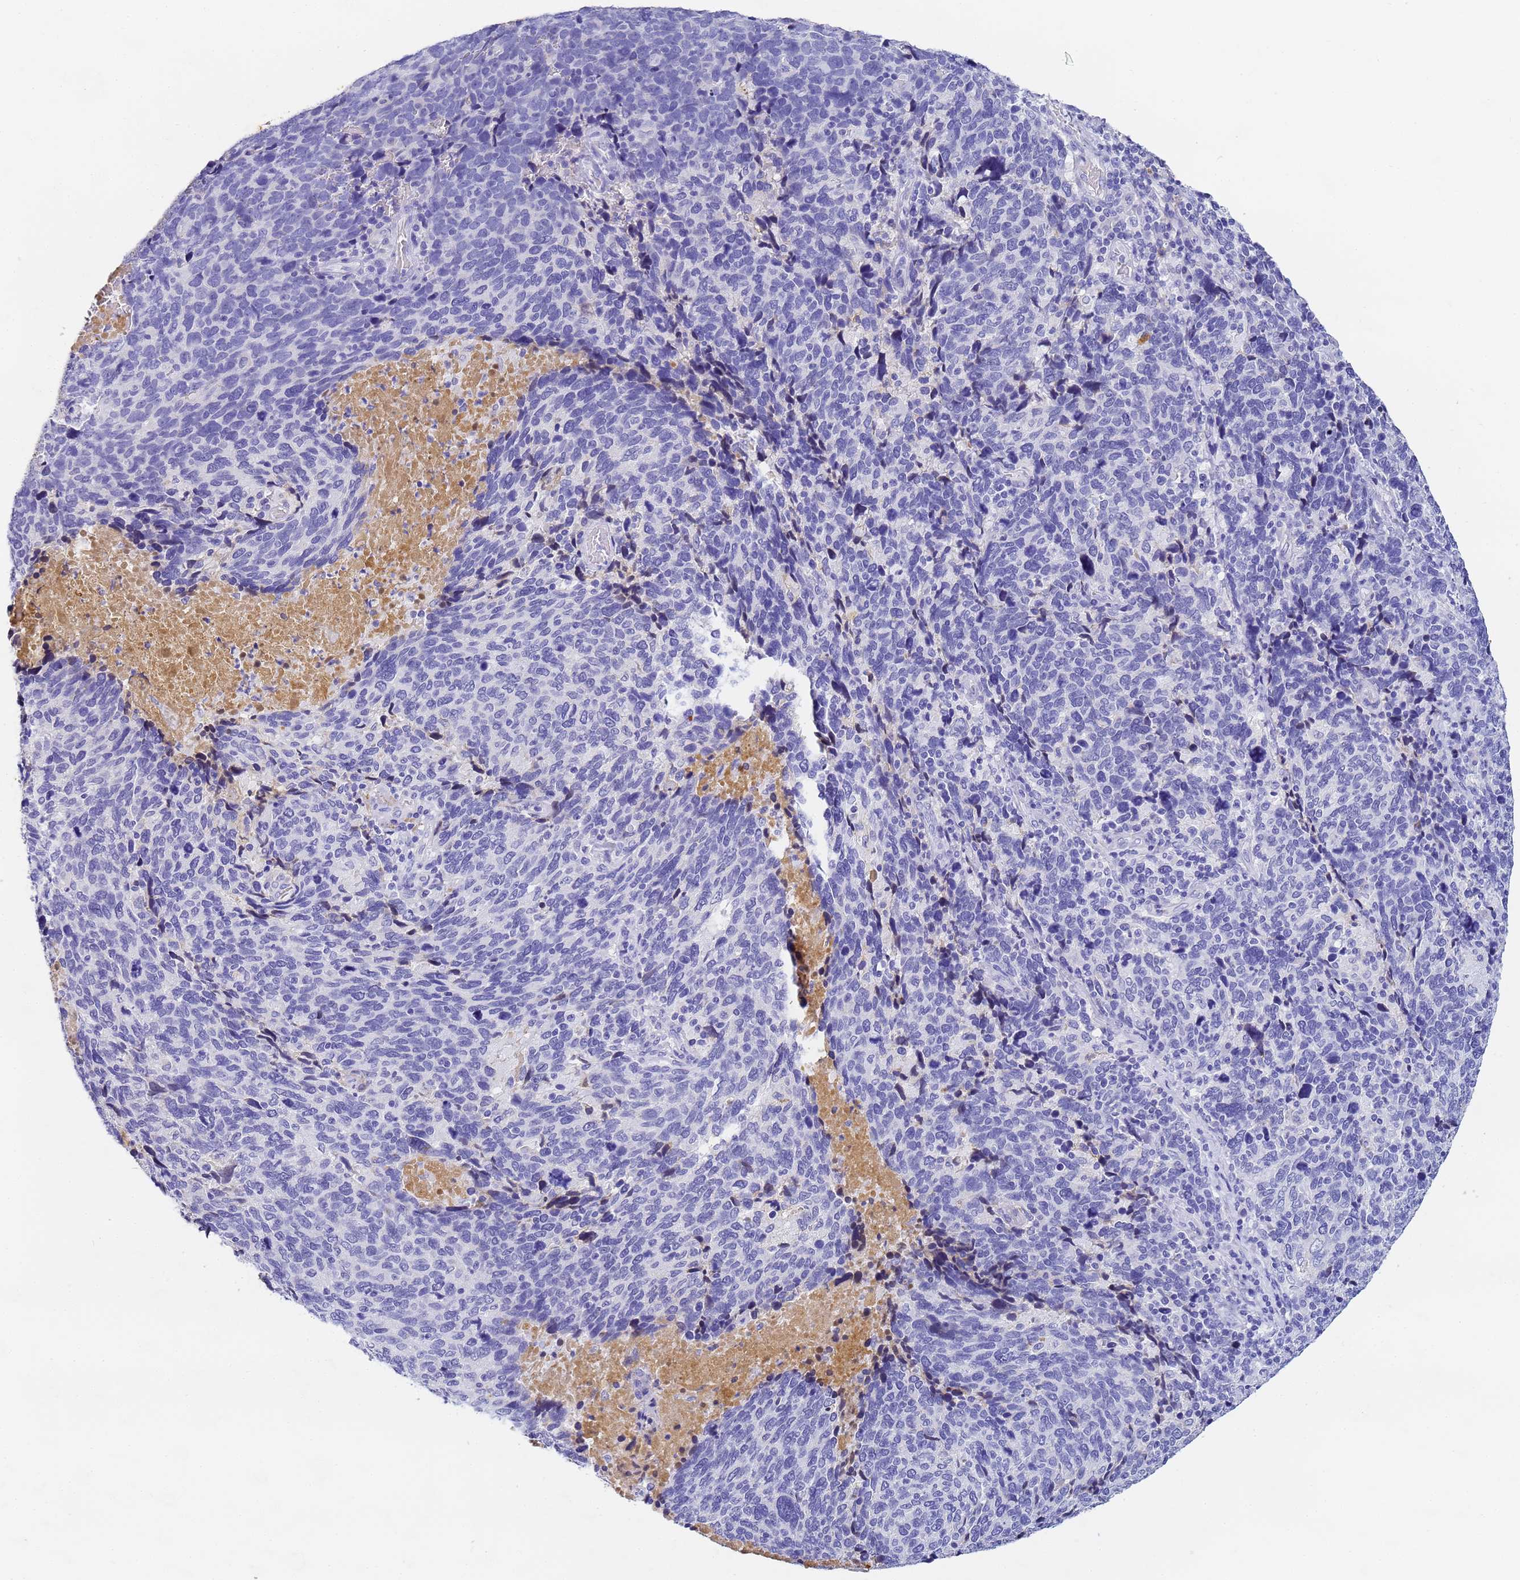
{"staining": {"intensity": "negative", "quantity": "none", "location": "none"}, "tissue": "cervical cancer", "cell_type": "Tumor cells", "image_type": "cancer", "snomed": [{"axis": "morphology", "description": "Squamous cell carcinoma, NOS"}, {"axis": "topography", "description": "Cervix"}], "caption": "There is no significant staining in tumor cells of cervical cancer.", "gene": "CFHR2", "patient": {"sex": "female", "age": 41}}